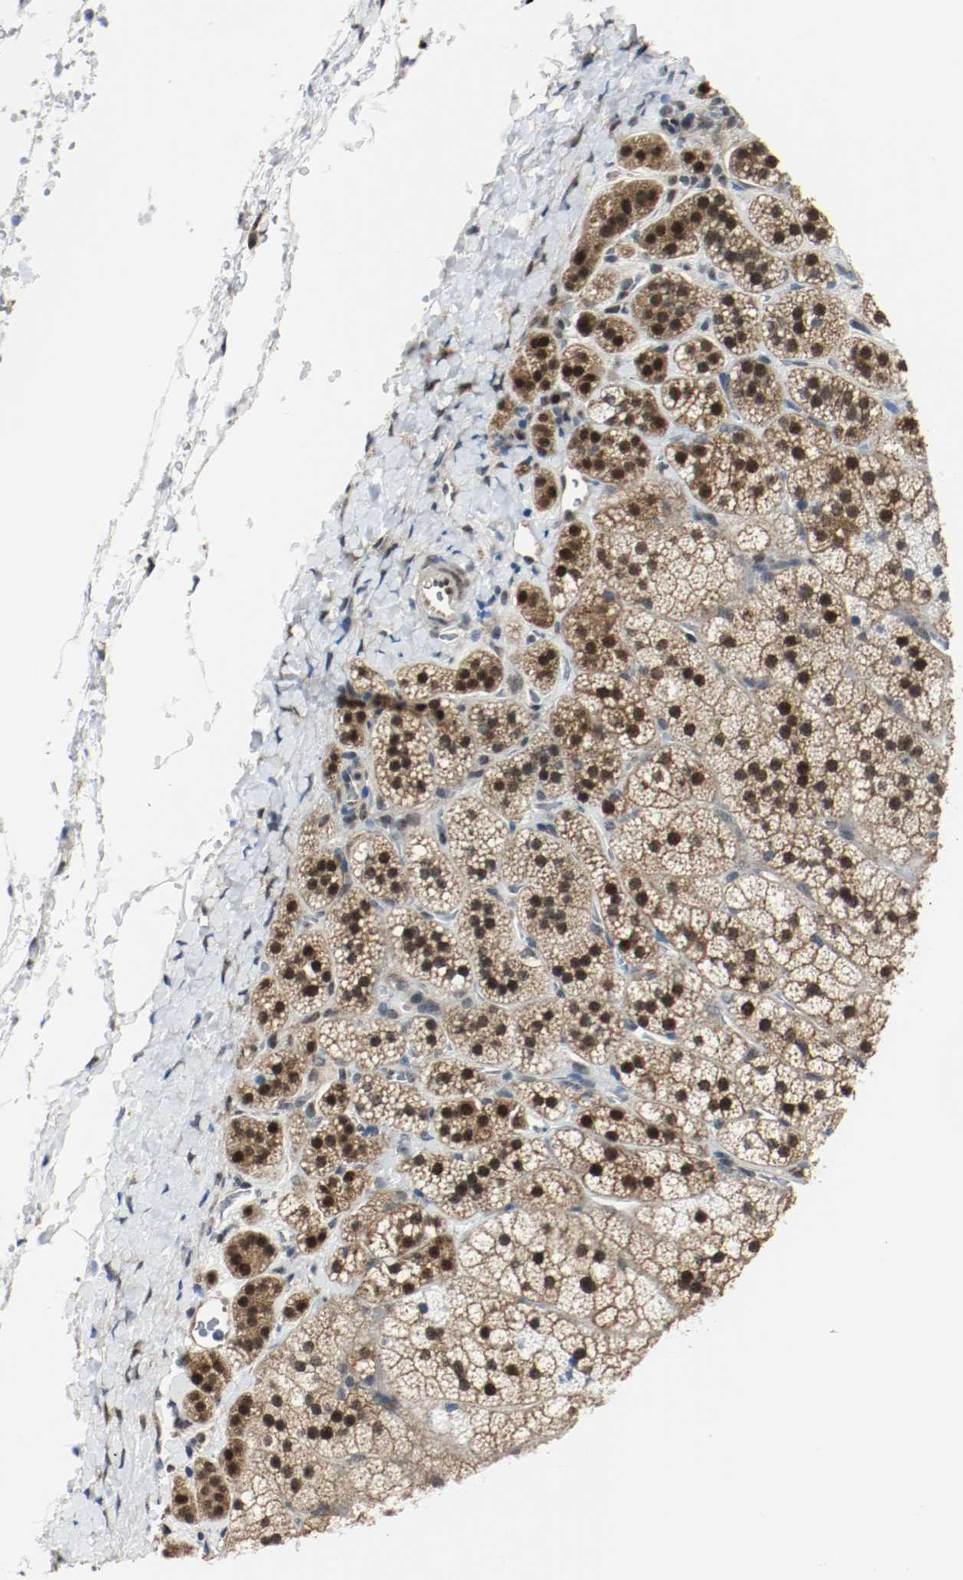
{"staining": {"intensity": "strong", "quantity": ">75%", "location": "cytoplasmic/membranous,nuclear"}, "tissue": "adrenal gland", "cell_type": "Glandular cells", "image_type": "normal", "snomed": [{"axis": "morphology", "description": "Normal tissue, NOS"}, {"axis": "topography", "description": "Adrenal gland"}], "caption": "Immunohistochemical staining of benign human adrenal gland displays strong cytoplasmic/membranous,nuclear protein staining in about >75% of glandular cells.", "gene": "PPME1", "patient": {"sex": "female", "age": 44}}